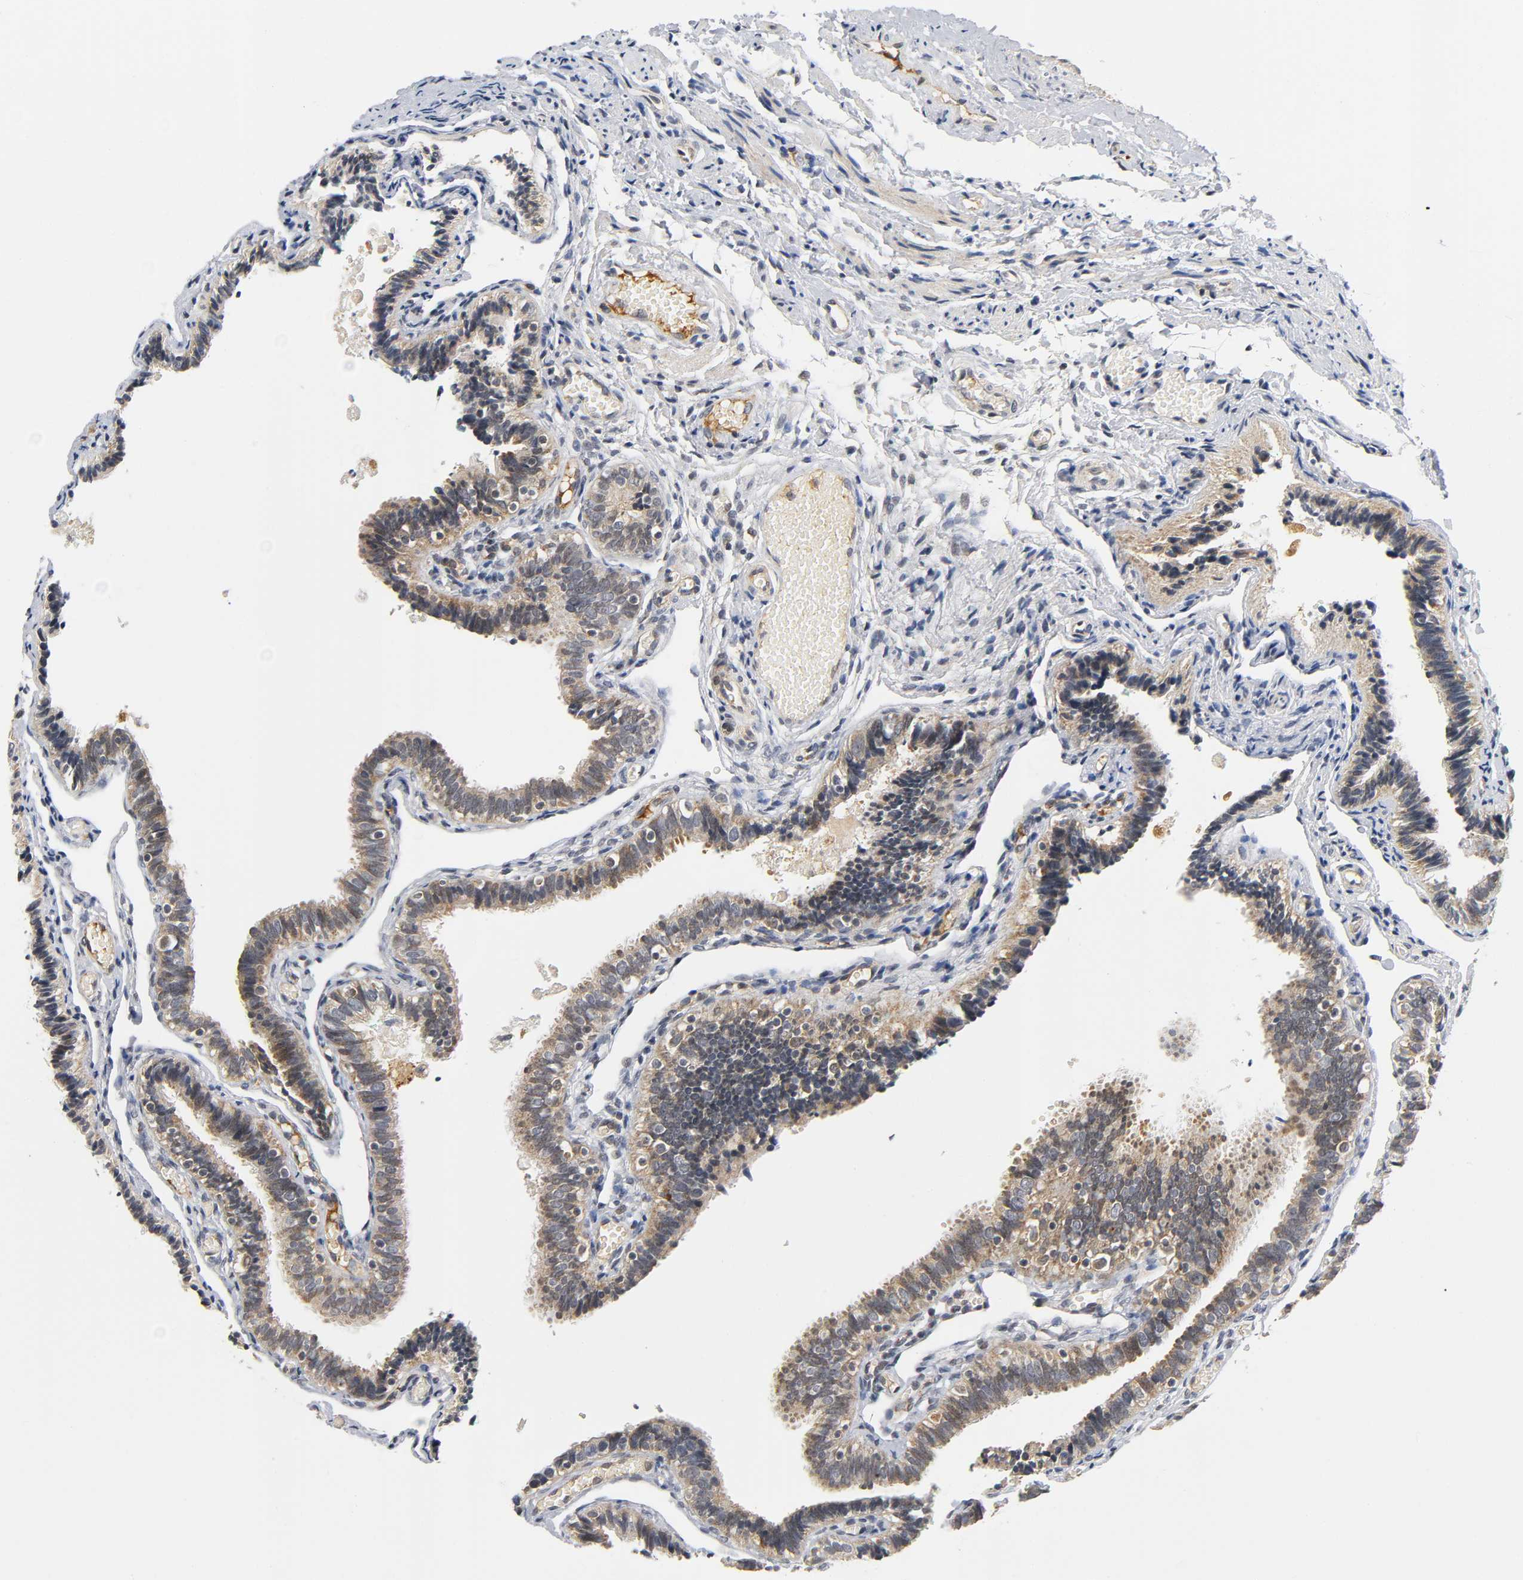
{"staining": {"intensity": "weak", "quantity": ">75%", "location": "cytoplasmic/membranous"}, "tissue": "fallopian tube", "cell_type": "Glandular cells", "image_type": "normal", "snomed": [{"axis": "morphology", "description": "Normal tissue, NOS"}, {"axis": "topography", "description": "Fallopian tube"}], "caption": "Protein analysis of normal fallopian tube reveals weak cytoplasmic/membranous expression in about >75% of glandular cells.", "gene": "NRP1", "patient": {"sex": "female", "age": 46}}